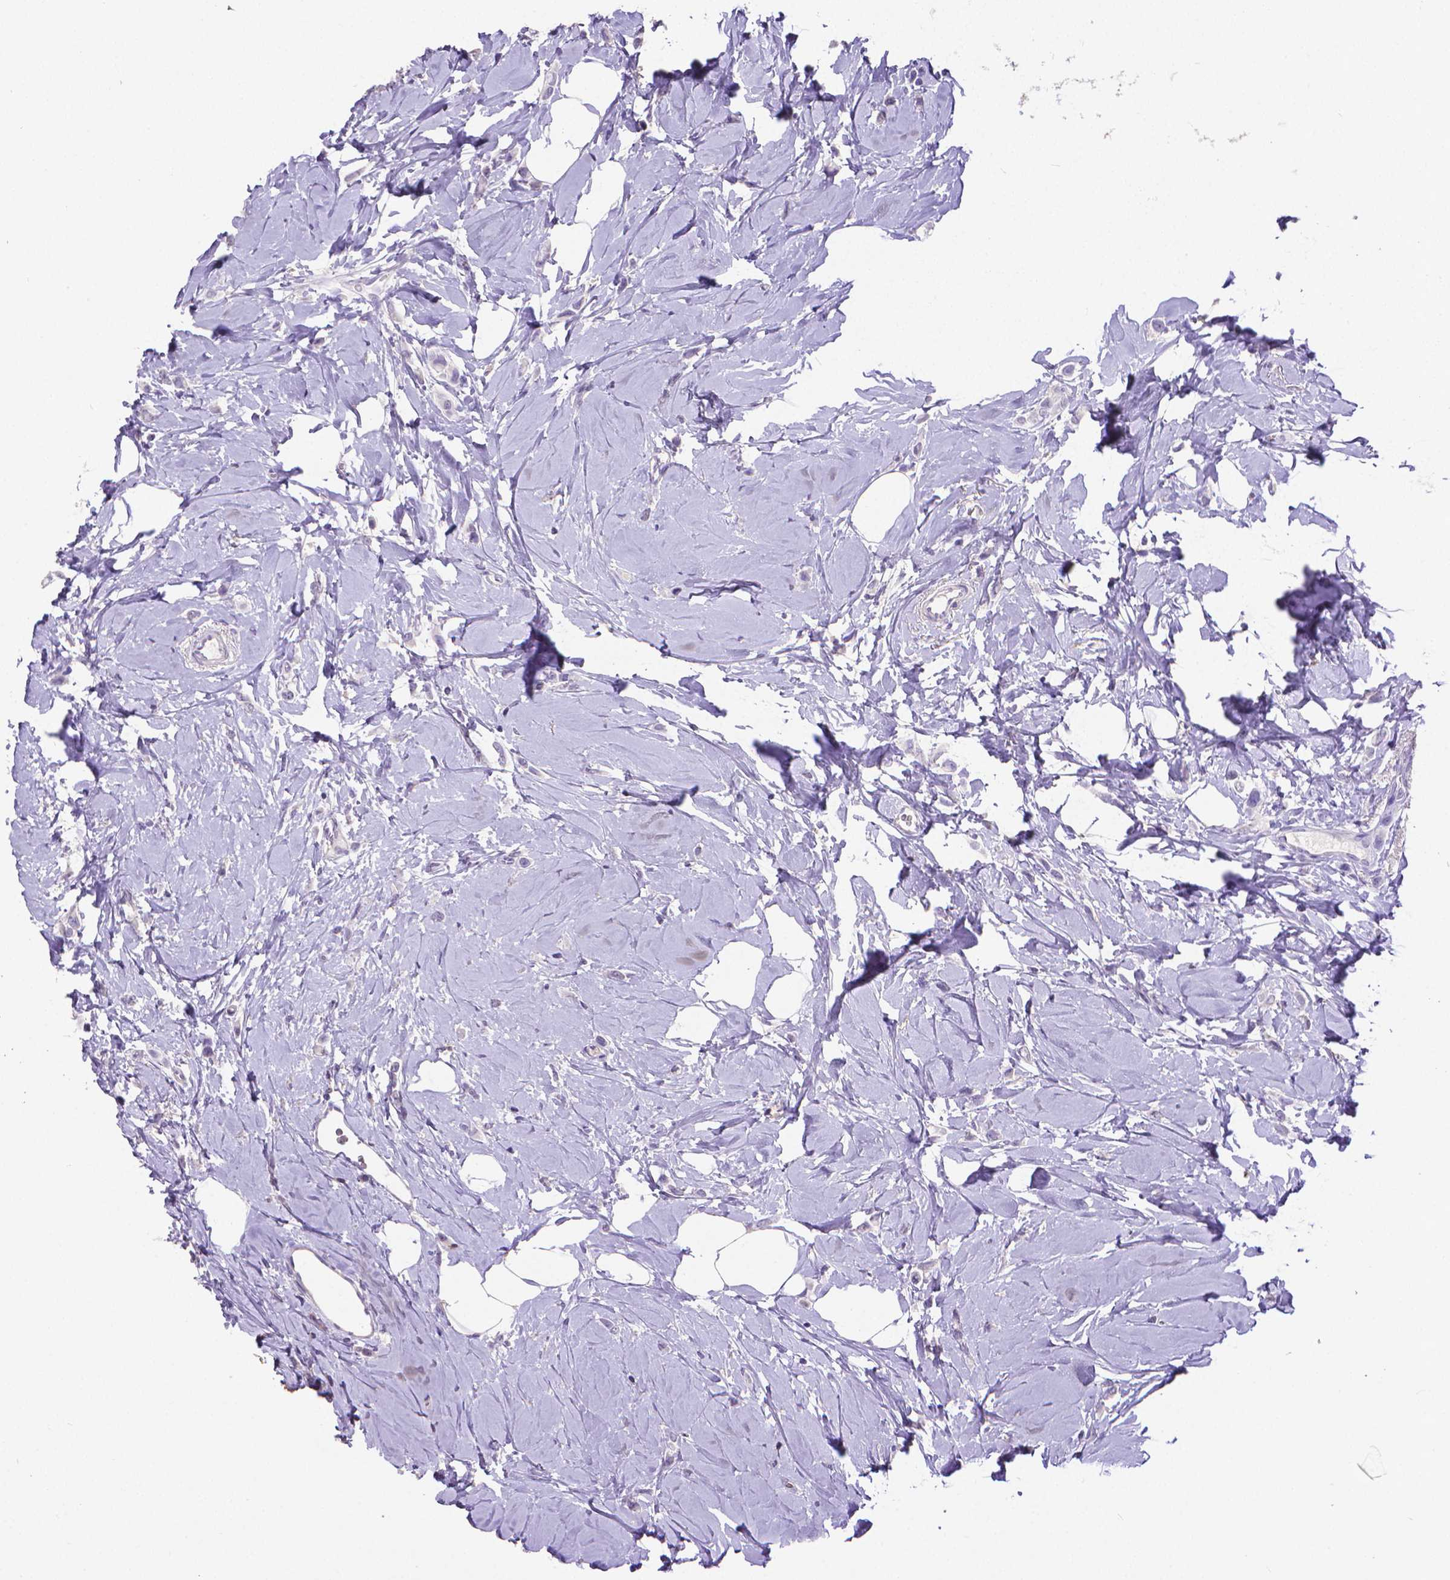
{"staining": {"intensity": "negative", "quantity": "none", "location": "none"}, "tissue": "breast cancer", "cell_type": "Tumor cells", "image_type": "cancer", "snomed": [{"axis": "morphology", "description": "Lobular carcinoma"}, {"axis": "topography", "description": "Breast"}], "caption": "High power microscopy photomicrograph of an immunohistochemistry (IHC) photomicrograph of breast lobular carcinoma, revealing no significant positivity in tumor cells.", "gene": "CD4", "patient": {"sex": "female", "age": 66}}